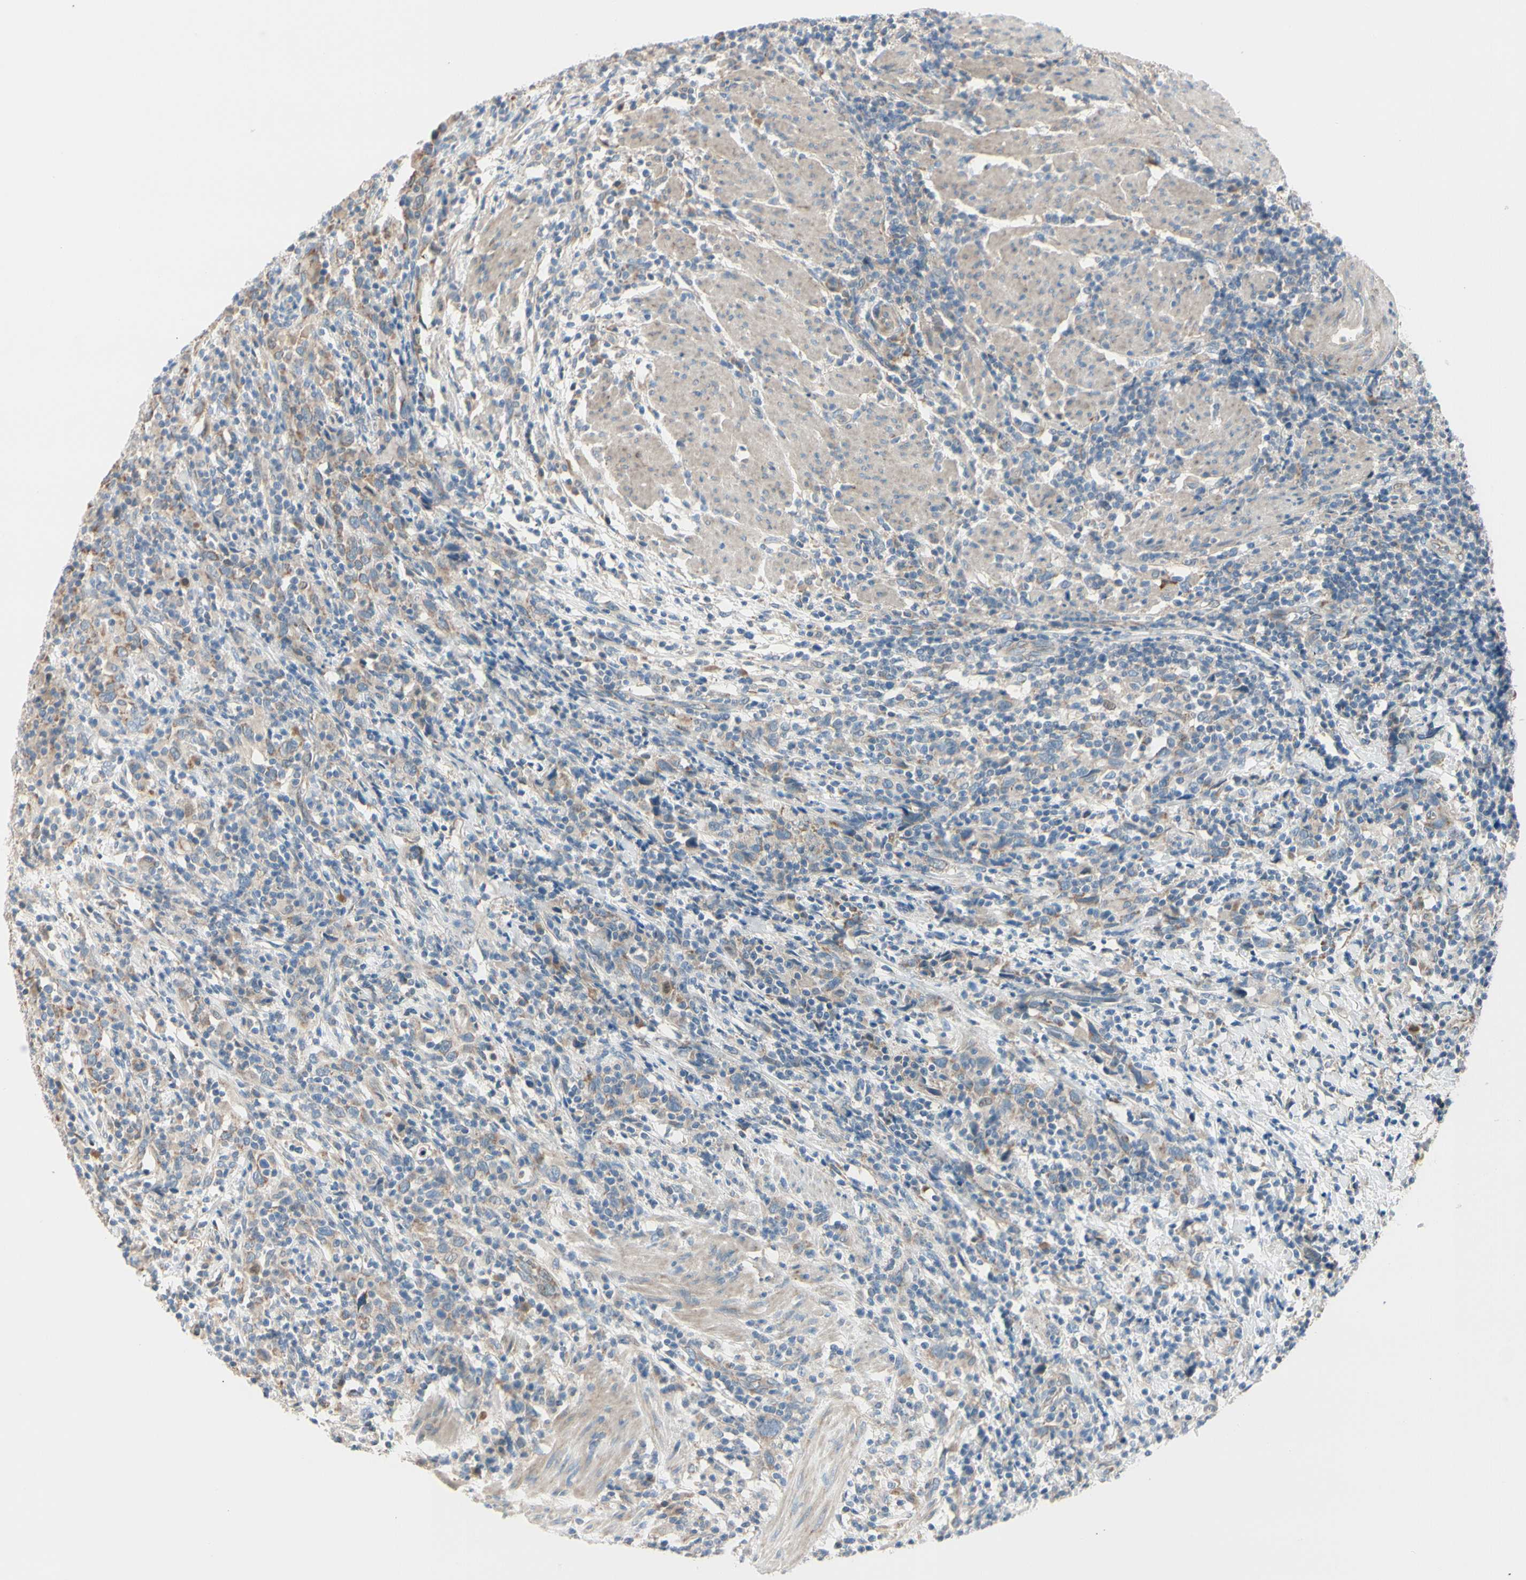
{"staining": {"intensity": "weak", "quantity": ">75%", "location": "cytoplasmic/membranous"}, "tissue": "urothelial cancer", "cell_type": "Tumor cells", "image_type": "cancer", "snomed": [{"axis": "morphology", "description": "Urothelial carcinoma, High grade"}, {"axis": "topography", "description": "Urinary bladder"}], "caption": "Urothelial cancer stained with a brown dye displays weak cytoplasmic/membranous positive positivity in about >75% of tumor cells.", "gene": "EPHA3", "patient": {"sex": "male", "age": 61}}